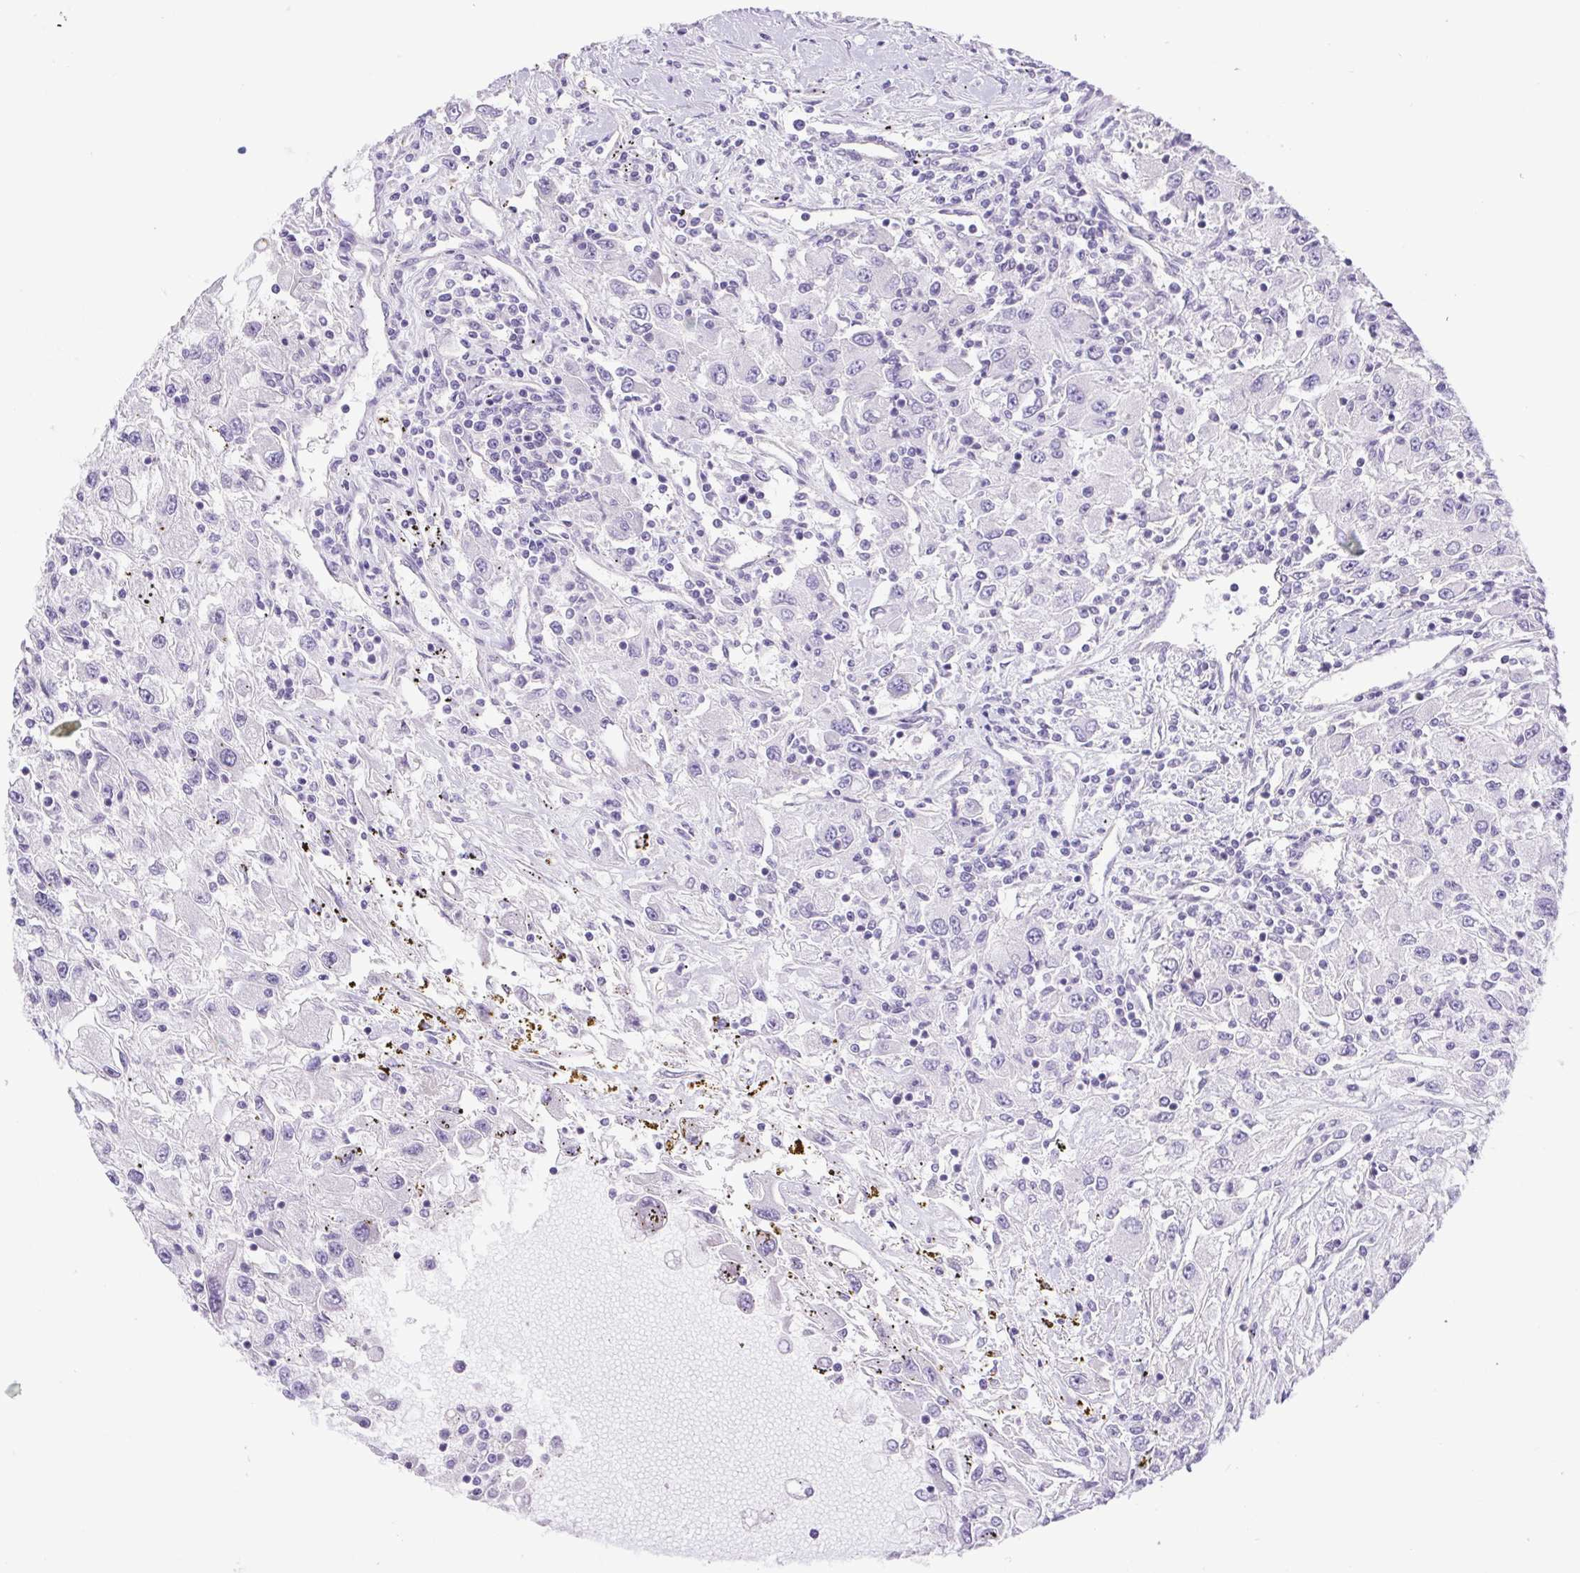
{"staining": {"intensity": "negative", "quantity": "none", "location": "none"}, "tissue": "renal cancer", "cell_type": "Tumor cells", "image_type": "cancer", "snomed": [{"axis": "morphology", "description": "Adenocarcinoma, NOS"}, {"axis": "topography", "description": "Kidney"}], "caption": "IHC of human renal adenocarcinoma reveals no positivity in tumor cells. (DAB immunohistochemistry visualized using brightfield microscopy, high magnification).", "gene": "FAM177B", "patient": {"sex": "female", "age": 67}}